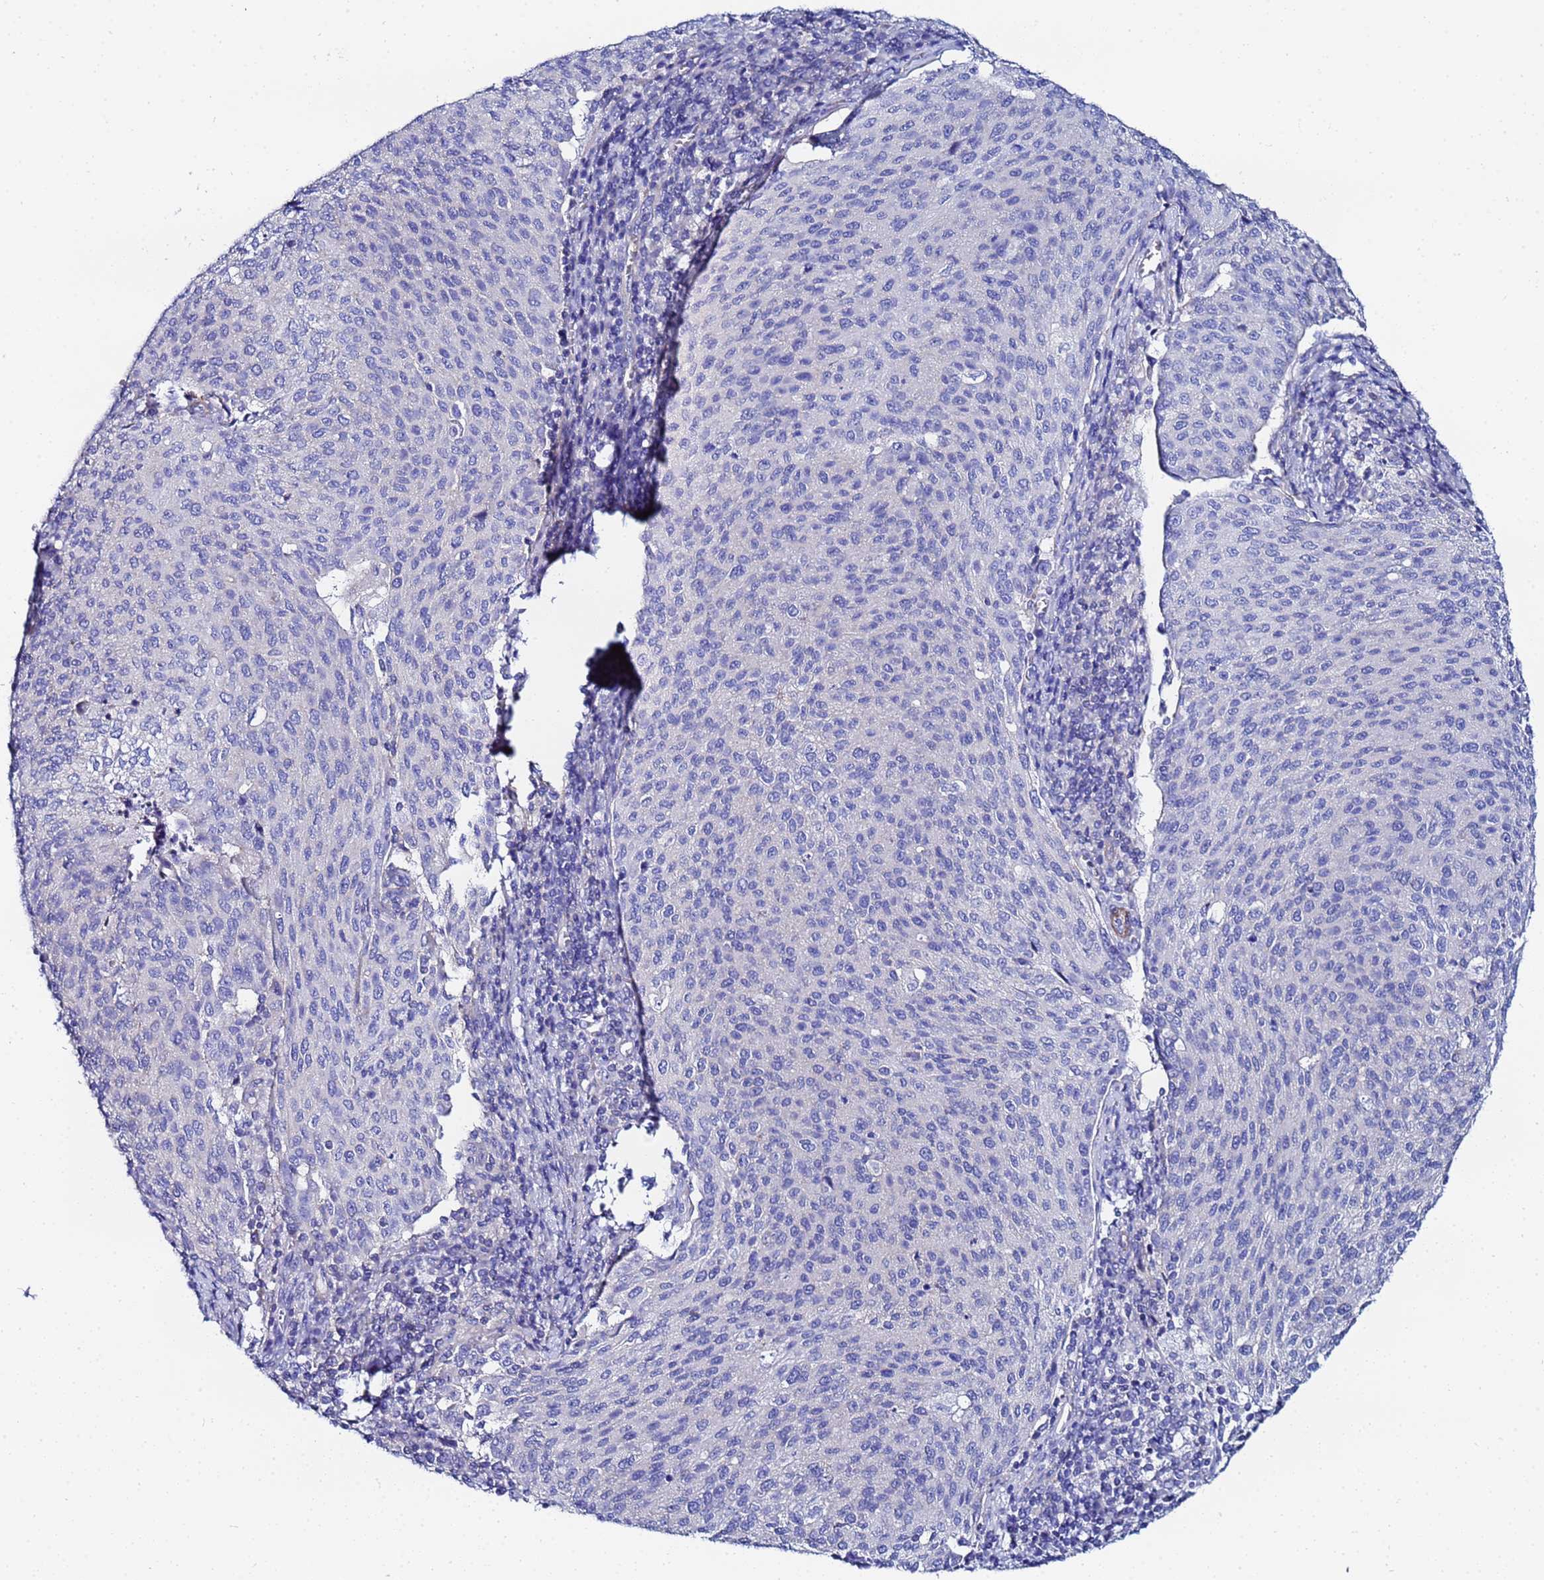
{"staining": {"intensity": "negative", "quantity": "none", "location": "none"}, "tissue": "cervical cancer", "cell_type": "Tumor cells", "image_type": "cancer", "snomed": [{"axis": "morphology", "description": "Squamous cell carcinoma, NOS"}, {"axis": "topography", "description": "Cervix"}], "caption": "Immunohistochemistry photomicrograph of cervical cancer stained for a protein (brown), which shows no expression in tumor cells. The staining was performed using DAB to visualize the protein expression in brown, while the nuclei were stained in blue with hematoxylin (Magnification: 20x).", "gene": "RAB39B", "patient": {"sex": "female", "age": 46}}